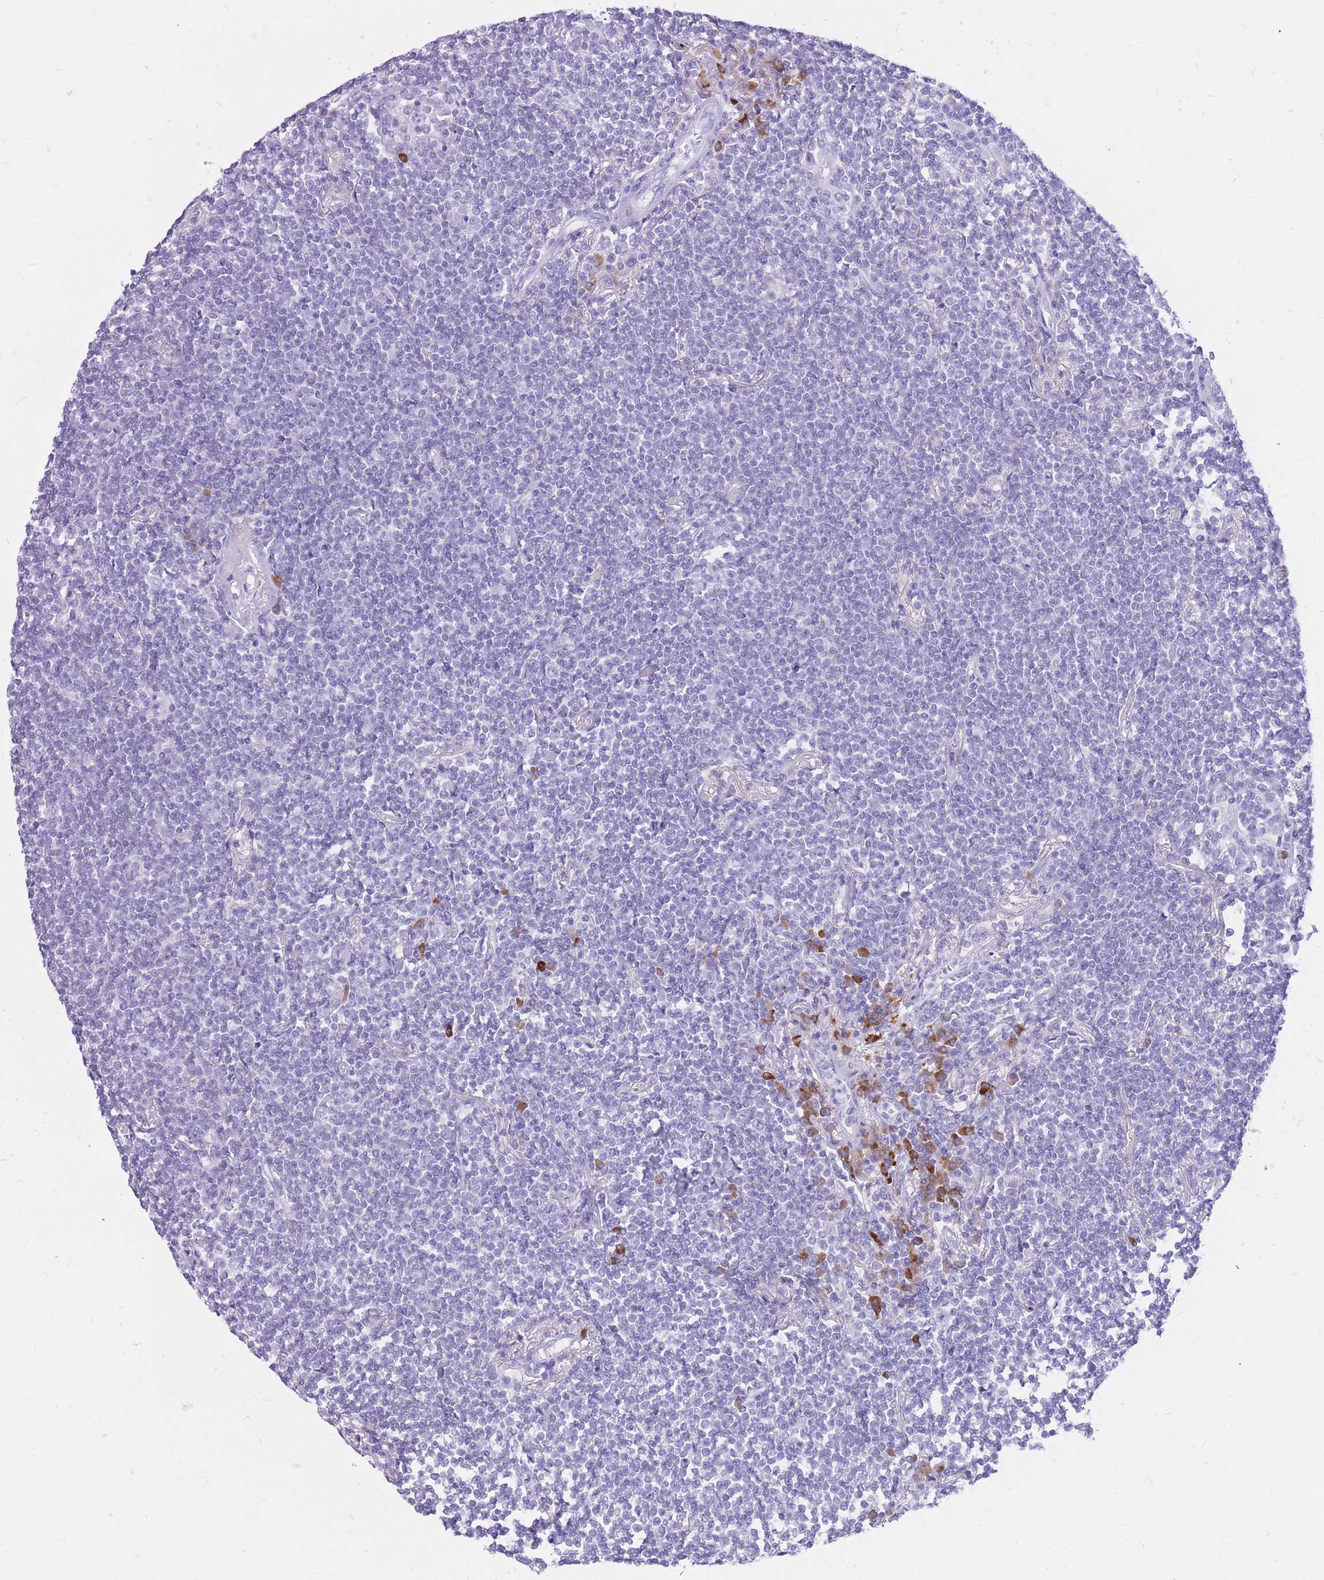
{"staining": {"intensity": "negative", "quantity": "none", "location": "none"}, "tissue": "lymphoma", "cell_type": "Tumor cells", "image_type": "cancer", "snomed": [{"axis": "morphology", "description": "Malignant lymphoma, non-Hodgkin's type, Low grade"}, {"axis": "topography", "description": "Lung"}], "caption": "Tumor cells are negative for protein expression in human lymphoma.", "gene": "ZFP37", "patient": {"sex": "female", "age": 71}}